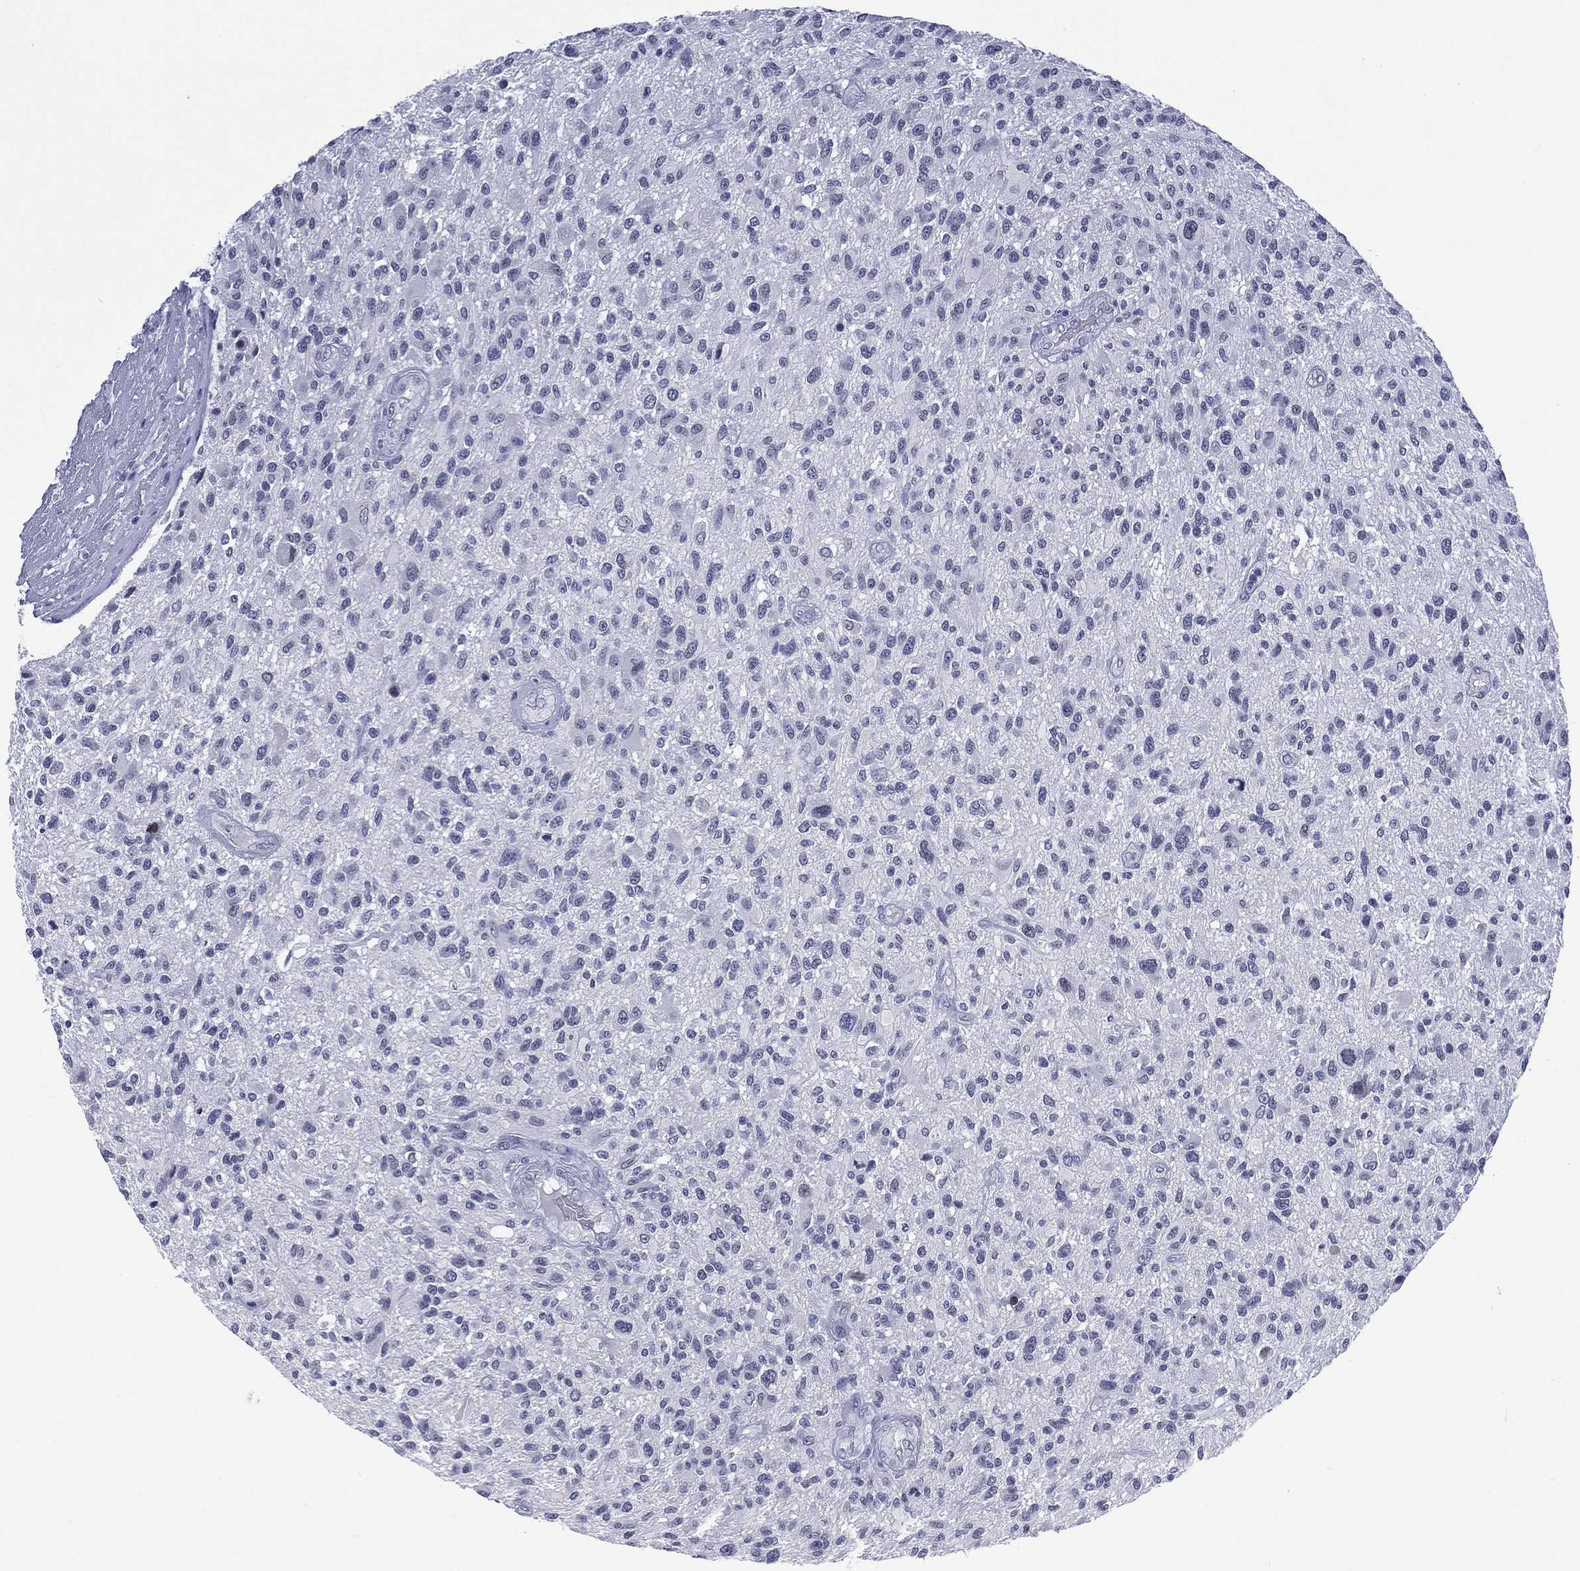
{"staining": {"intensity": "negative", "quantity": "none", "location": "none"}, "tissue": "glioma", "cell_type": "Tumor cells", "image_type": "cancer", "snomed": [{"axis": "morphology", "description": "Glioma, malignant, High grade"}, {"axis": "topography", "description": "Brain"}], "caption": "Tumor cells show no significant protein positivity in malignant glioma (high-grade).", "gene": "SSX1", "patient": {"sex": "male", "age": 47}}